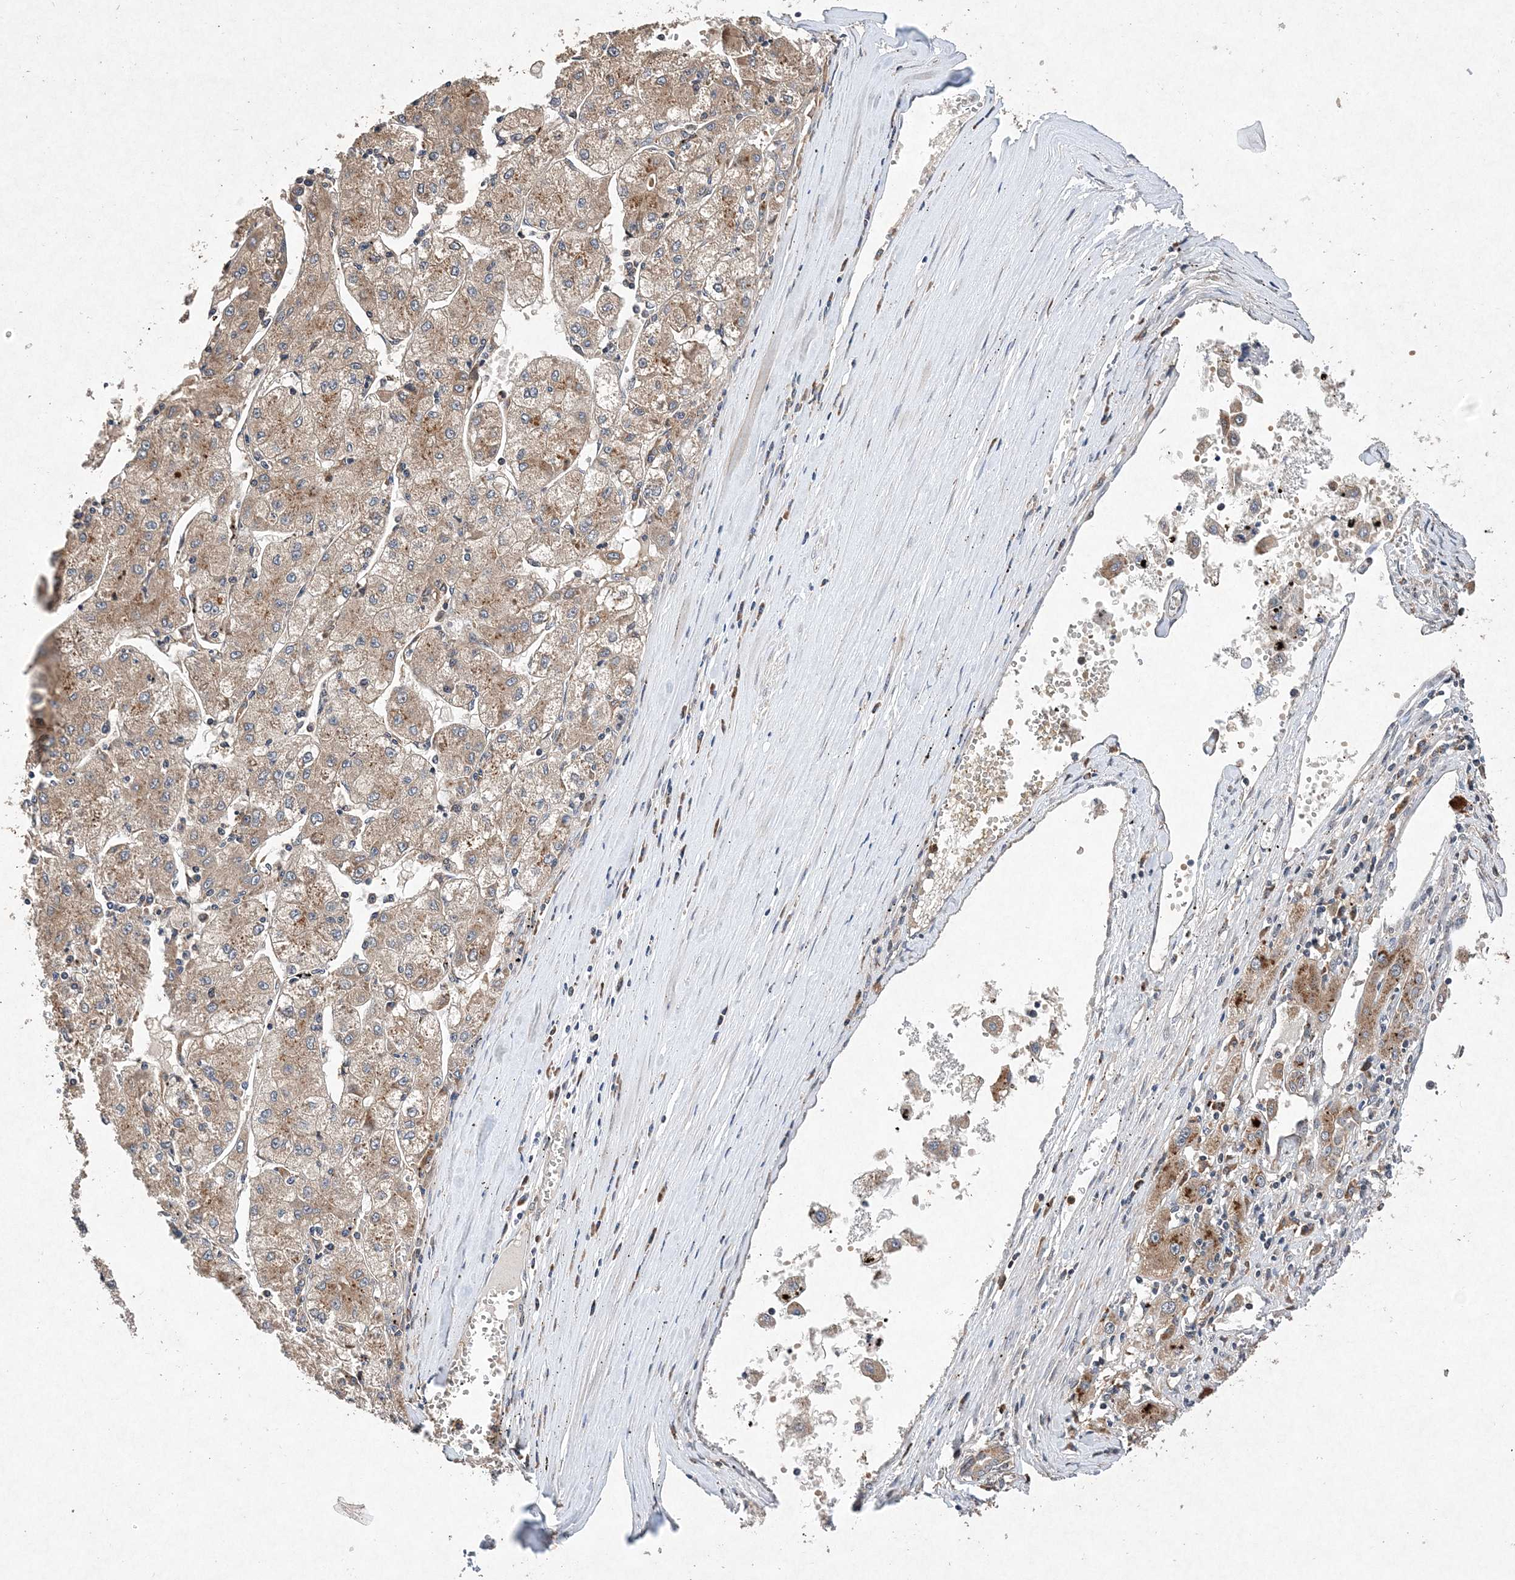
{"staining": {"intensity": "weak", "quantity": ">75%", "location": "cytoplasmic/membranous"}, "tissue": "liver cancer", "cell_type": "Tumor cells", "image_type": "cancer", "snomed": [{"axis": "morphology", "description": "Carcinoma, Hepatocellular, NOS"}, {"axis": "topography", "description": "Liver"}], "caption": "An immunohistochemistry (IHC) photomicrograph of neoplastic tissue is shown. Protein staining in brown shows weak cytoplasmic/membranous positivity in liver hepatocellular carcinoma within tumor cells.", "gene": "PROSER1", "patient": {"sex": "male", "age": 72}}